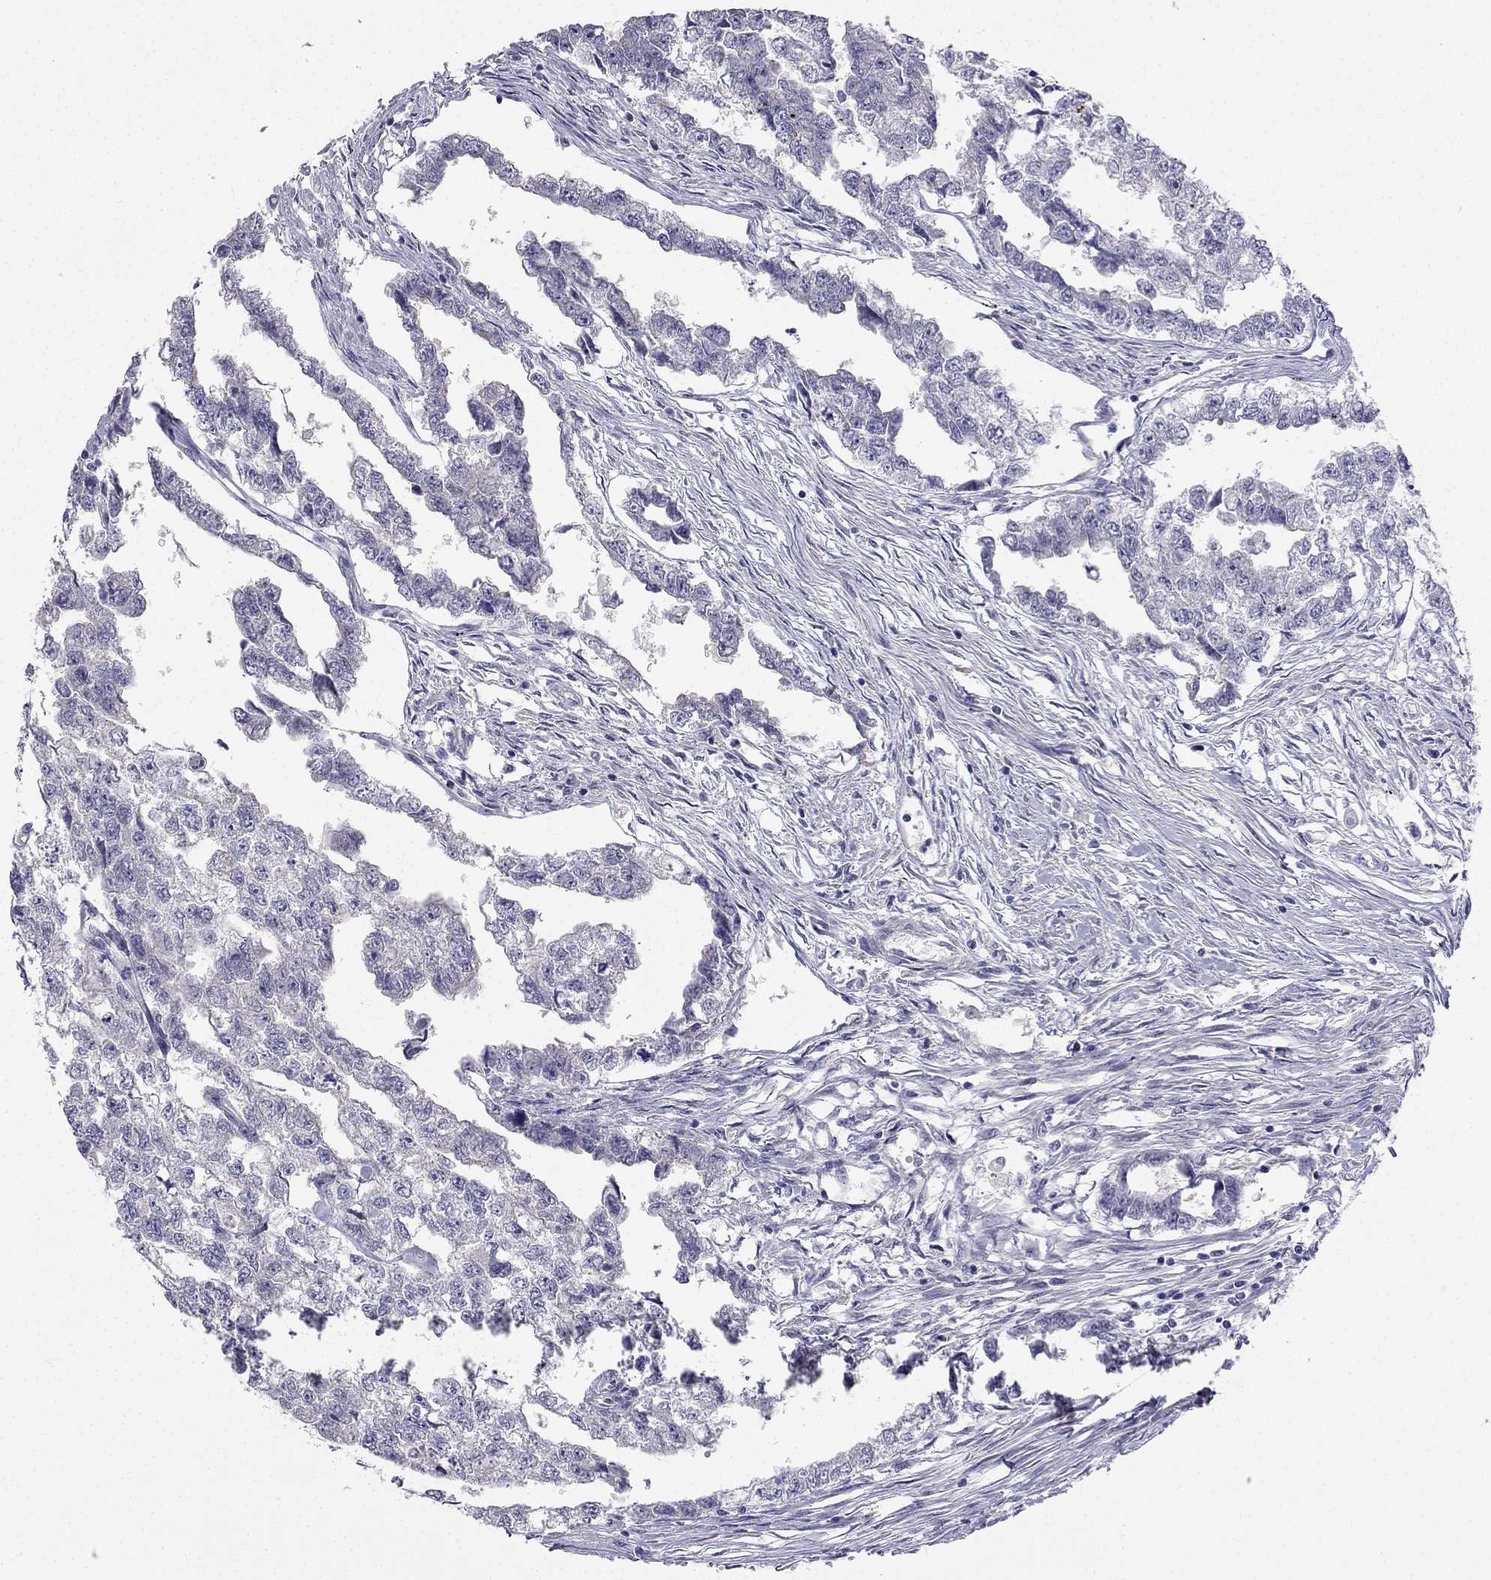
{"staining": {"intensity": "negative", "quantity": "none", "location": "none"}, "tissue": "testis cancer", "cell_type": "Tumor cells", "image_type": "cancer", "snomed": [{"axis": "morphology", "description": "Carcinoma, Embryonal, NOS"}, {"axis": "morphology", "description": "Teratoma, malignant, NOS"}, {"axis": "topography", "description": "Testis"}], "caption": "Immunohistochemistry photomicrograph of human testis teratoma (malignant) stained for a protein (brown), which shows no positivity in tumor cells.", "gene": "C16orf89", "patient": {"sex": "male", "age": 44}}